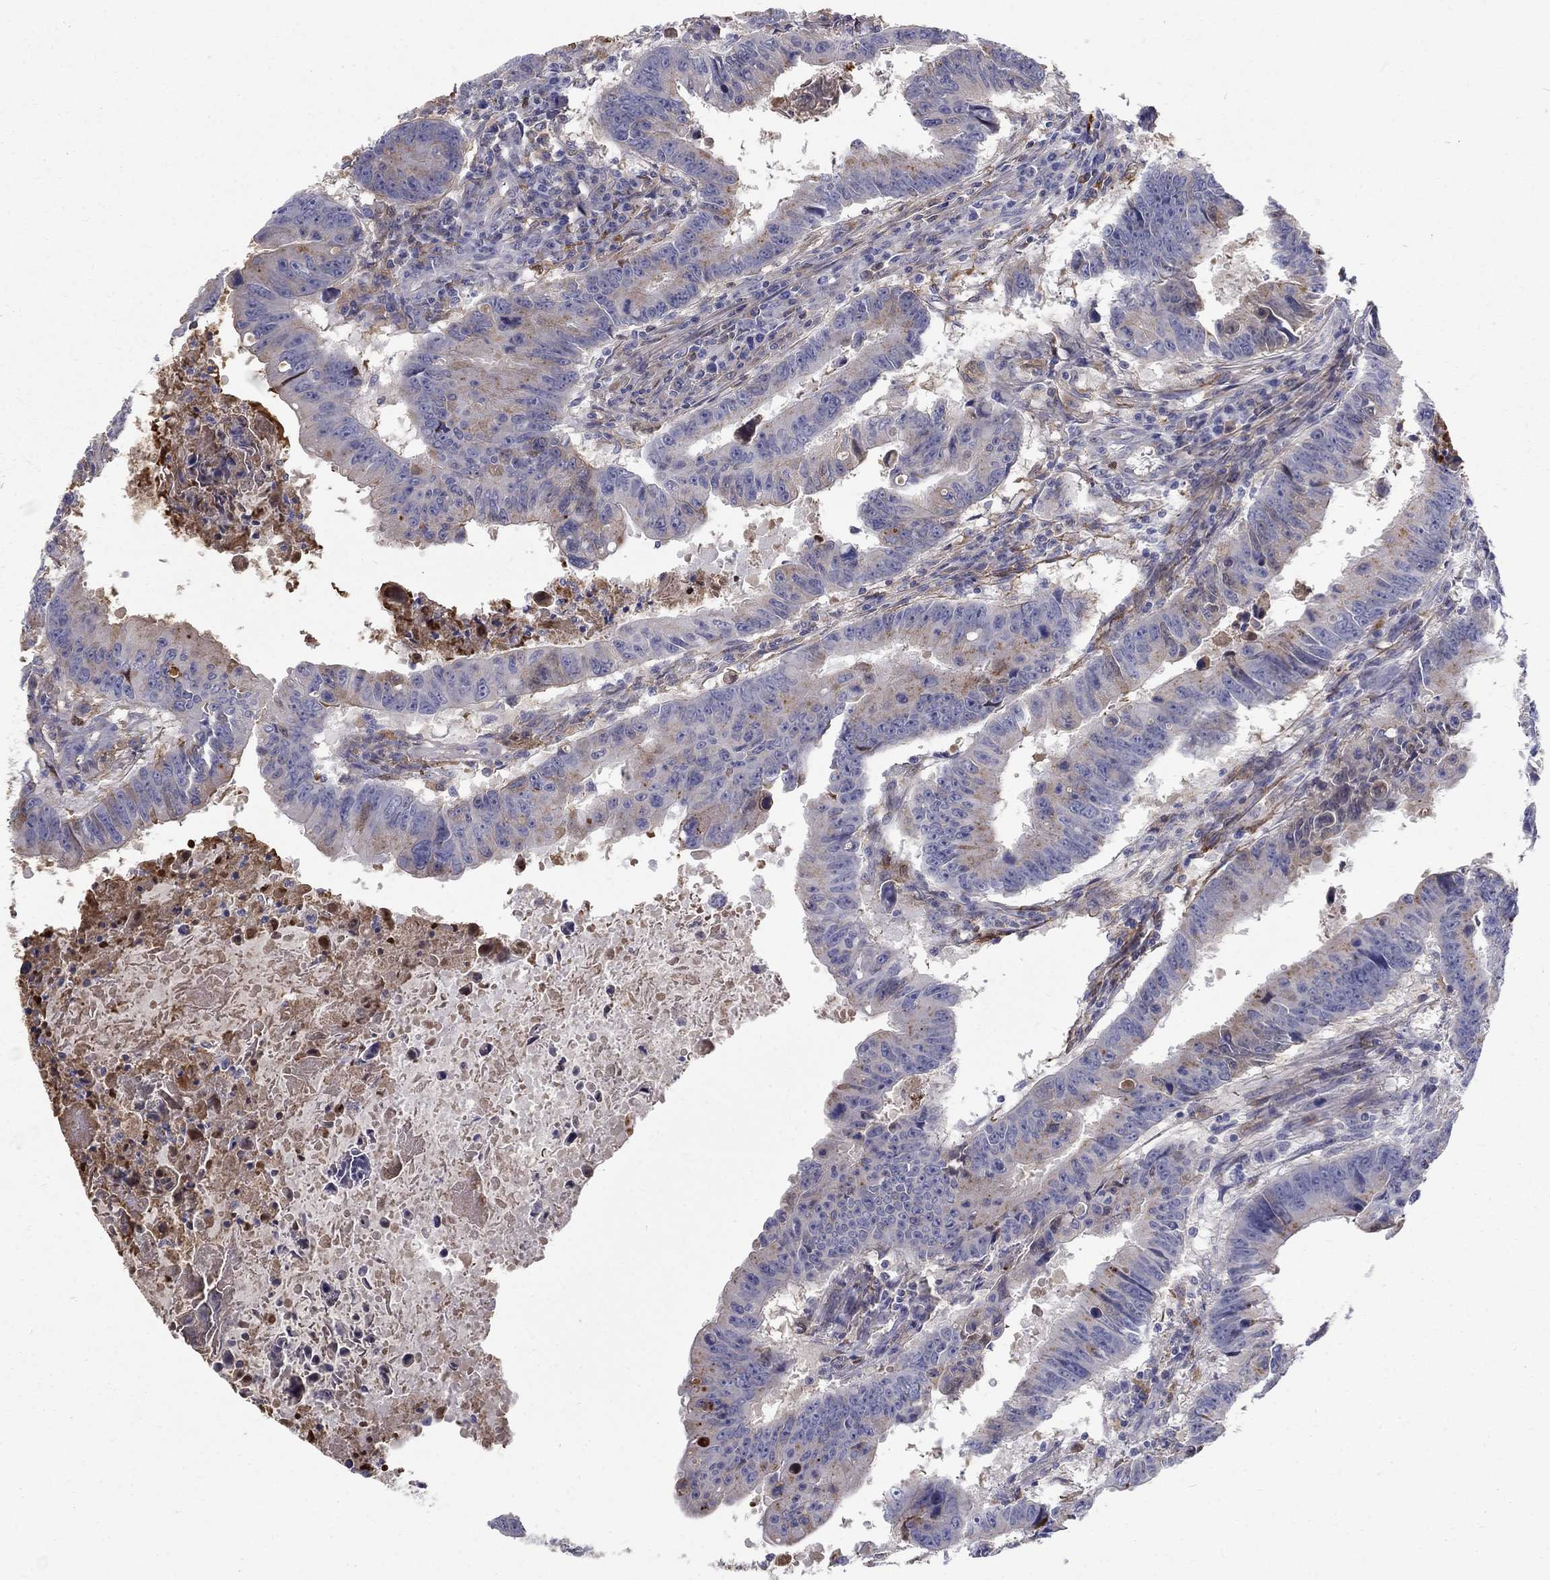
{"staining": {"intensity": "weak", "quantity": "25%-75%", "location": "cytoplasmic/membranous"}, "tissue": "colorectal cancer", "cell_type": "Tumor cells", "image_type": "cancer", "snomed": [{"axis": "morphology", "description": "Adenocarcinoma, NOS"}, {"axis": "topography", "description": "Colon"}], "caption": "Immunohistochemistry staining of colorectal adenocarcinoma, which reveals low levels of weak cytoplasmic/membranous positivity in approximately 25%-75% of tumor cells indicating weak cytoplasmic/membranous protein positivity. The staining was performed using DAB (3,3'-diaminobenzidine) (brown) for protein detection and nuclei were counterstained in hematoxylin (blue).", "gene": "EPDR1", "patient": {"sex": "female", "age": 87}}